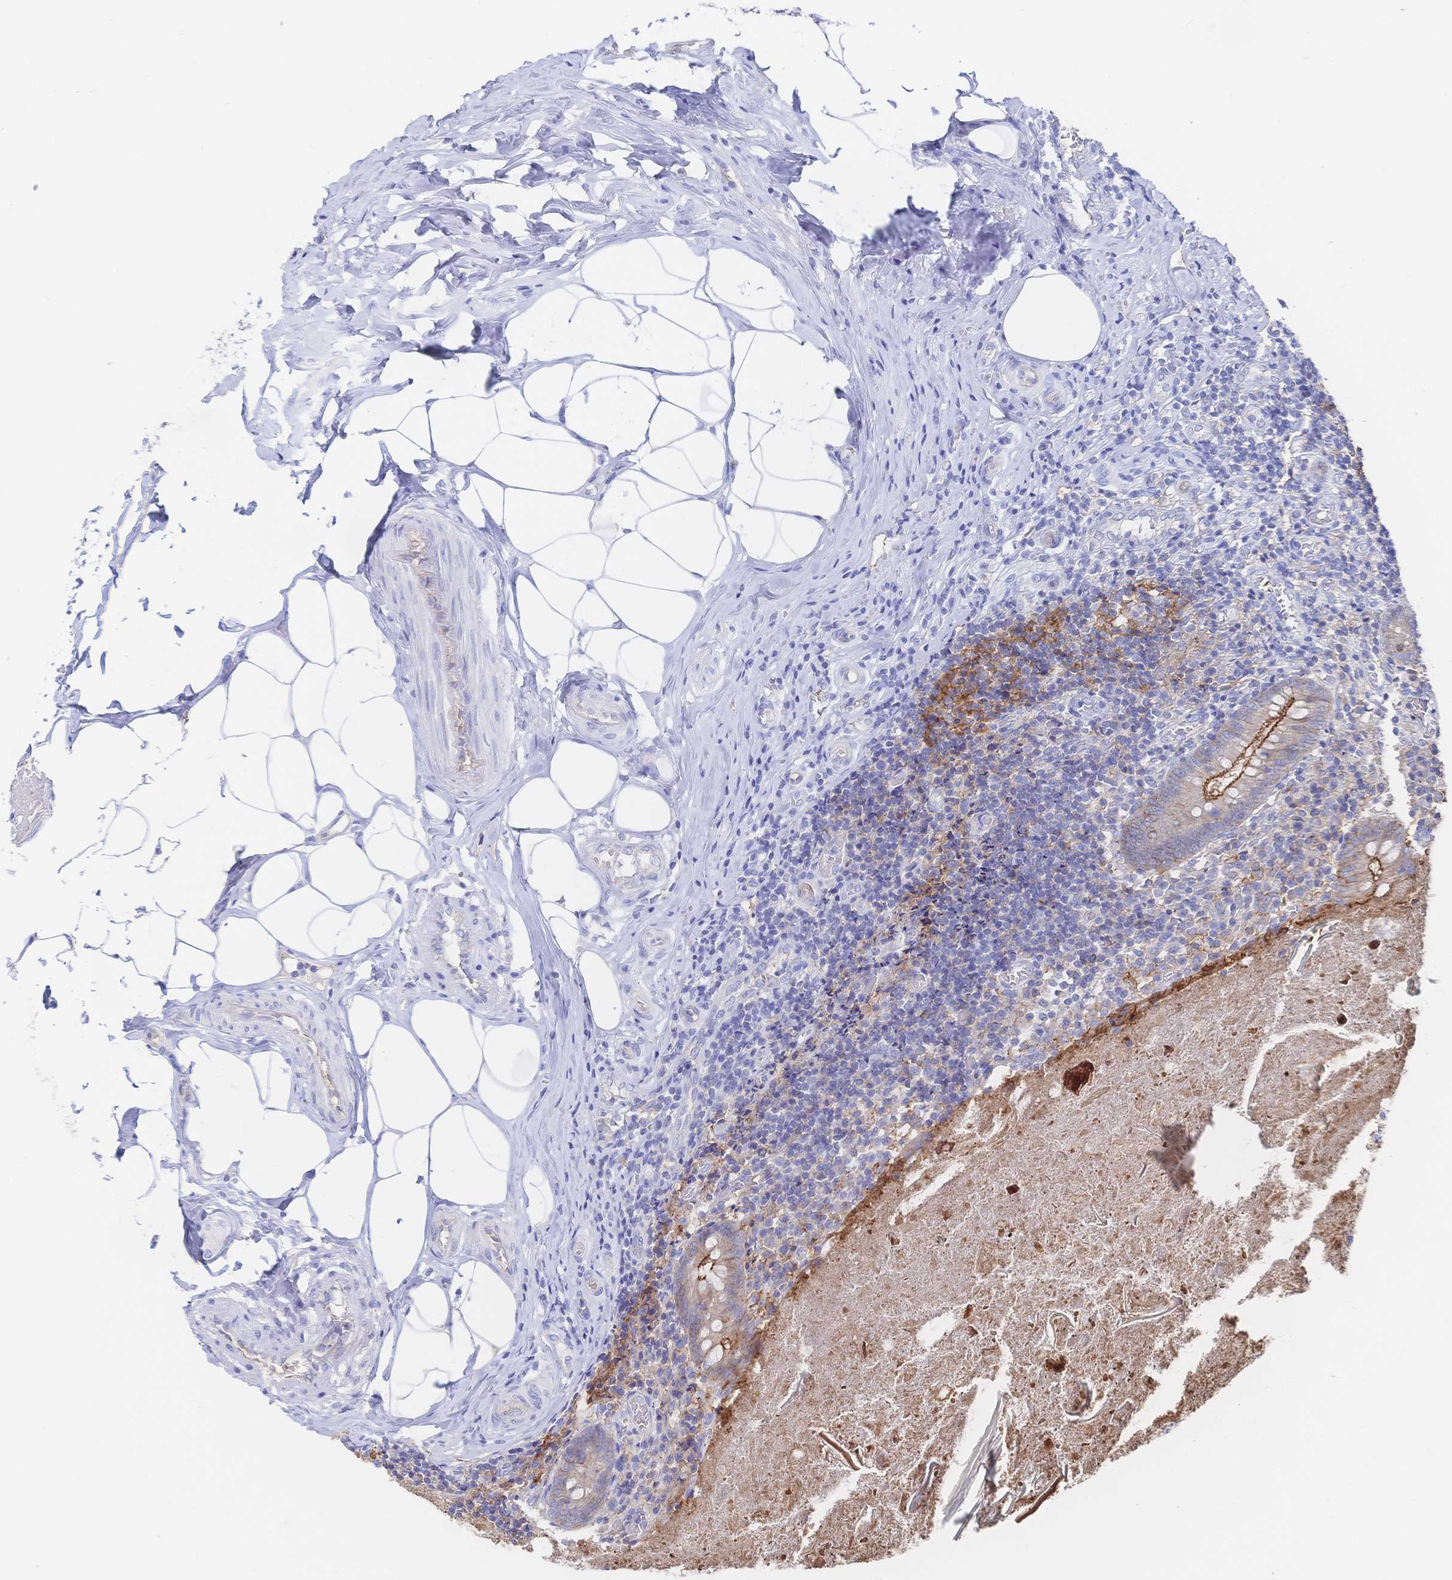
{"staining": {"intensity": "moderate", "quantity": ">75%", "location": "cytoplasmic/membranous"}, "tissue": "appendix", "cell_type": "Glandular cells", "image_type": "normal", "snomed": [{"axis": "morphology", "description": "Normal tissue, NOS"}, {"axis": "topography", "description": "Appendix"}], "caption": "Immunohistochemical staining of benign human appendix shows moderate cytoplasmic/membranous protein staining in about >75% of glandular cells.", "gene": "F11R", "patient": {"sex": "female", "age": 17}}